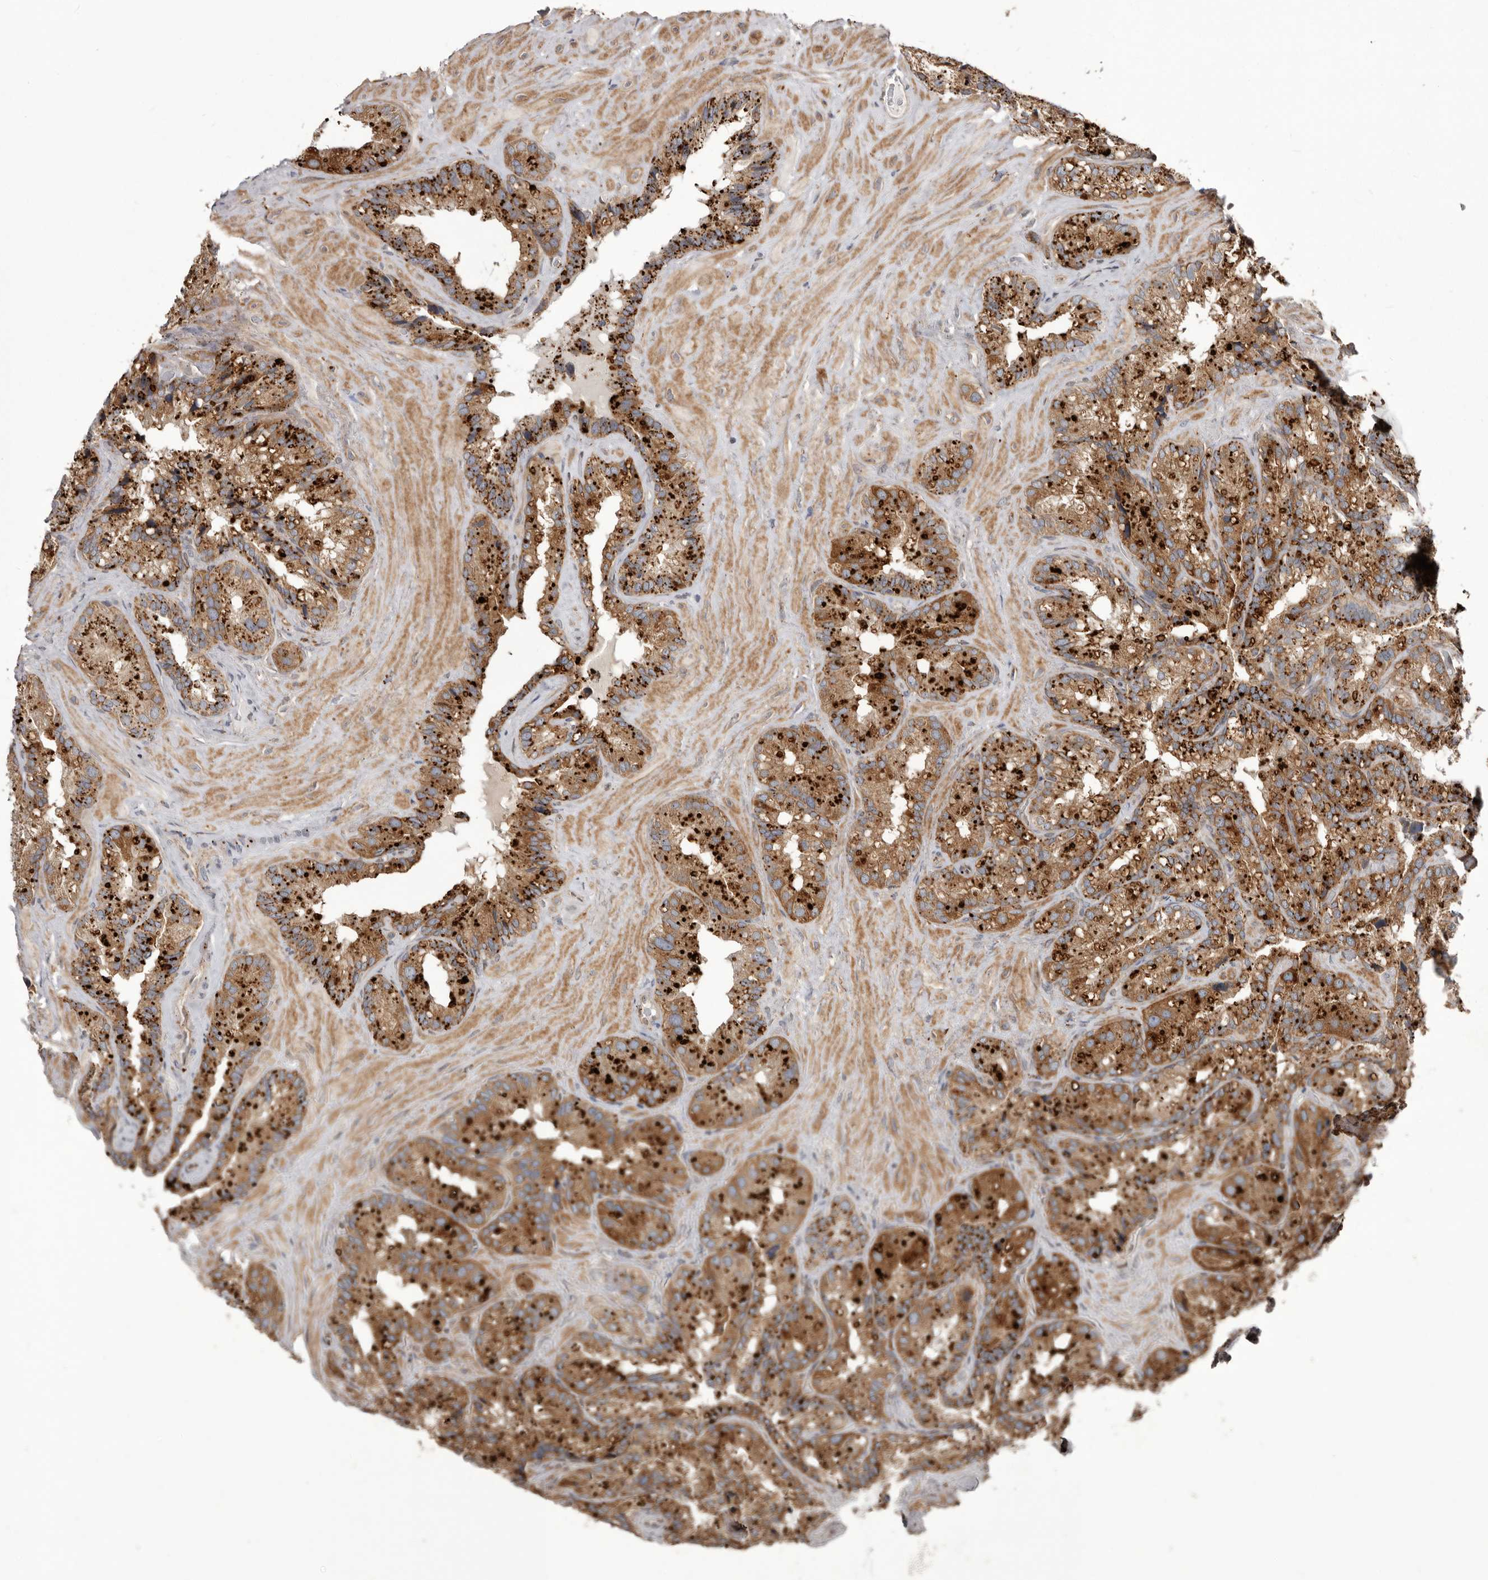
{"staining": {"intensity": "strong", "quantity": ">75%", "location": "cytoplasmic/membranous"}, "tissue": "seminal vesicle", "cell_type": "Glandular cells", "image_type": "normal", "snomed": [{"axis": "morphology", "description": "Normal tissue, NOS"}, {"axis": "topography", "description": "Prostate"}, {"axis": "topography", "description": "Seminal veicle"}], "caption": "Unremarkable seminal vesicle exhibits strong cytoplasmic/membranous staining in about >75% of glandular cells The staining was performed using DAB (3,3'-diaminobenzidine) to visualize the protein expression in brown, while the nuclei were stained in blue with hematoxylin (Magnification: 20x)..", "gene": "NUP43", "patient": {"sex": "male", "age": 68}}